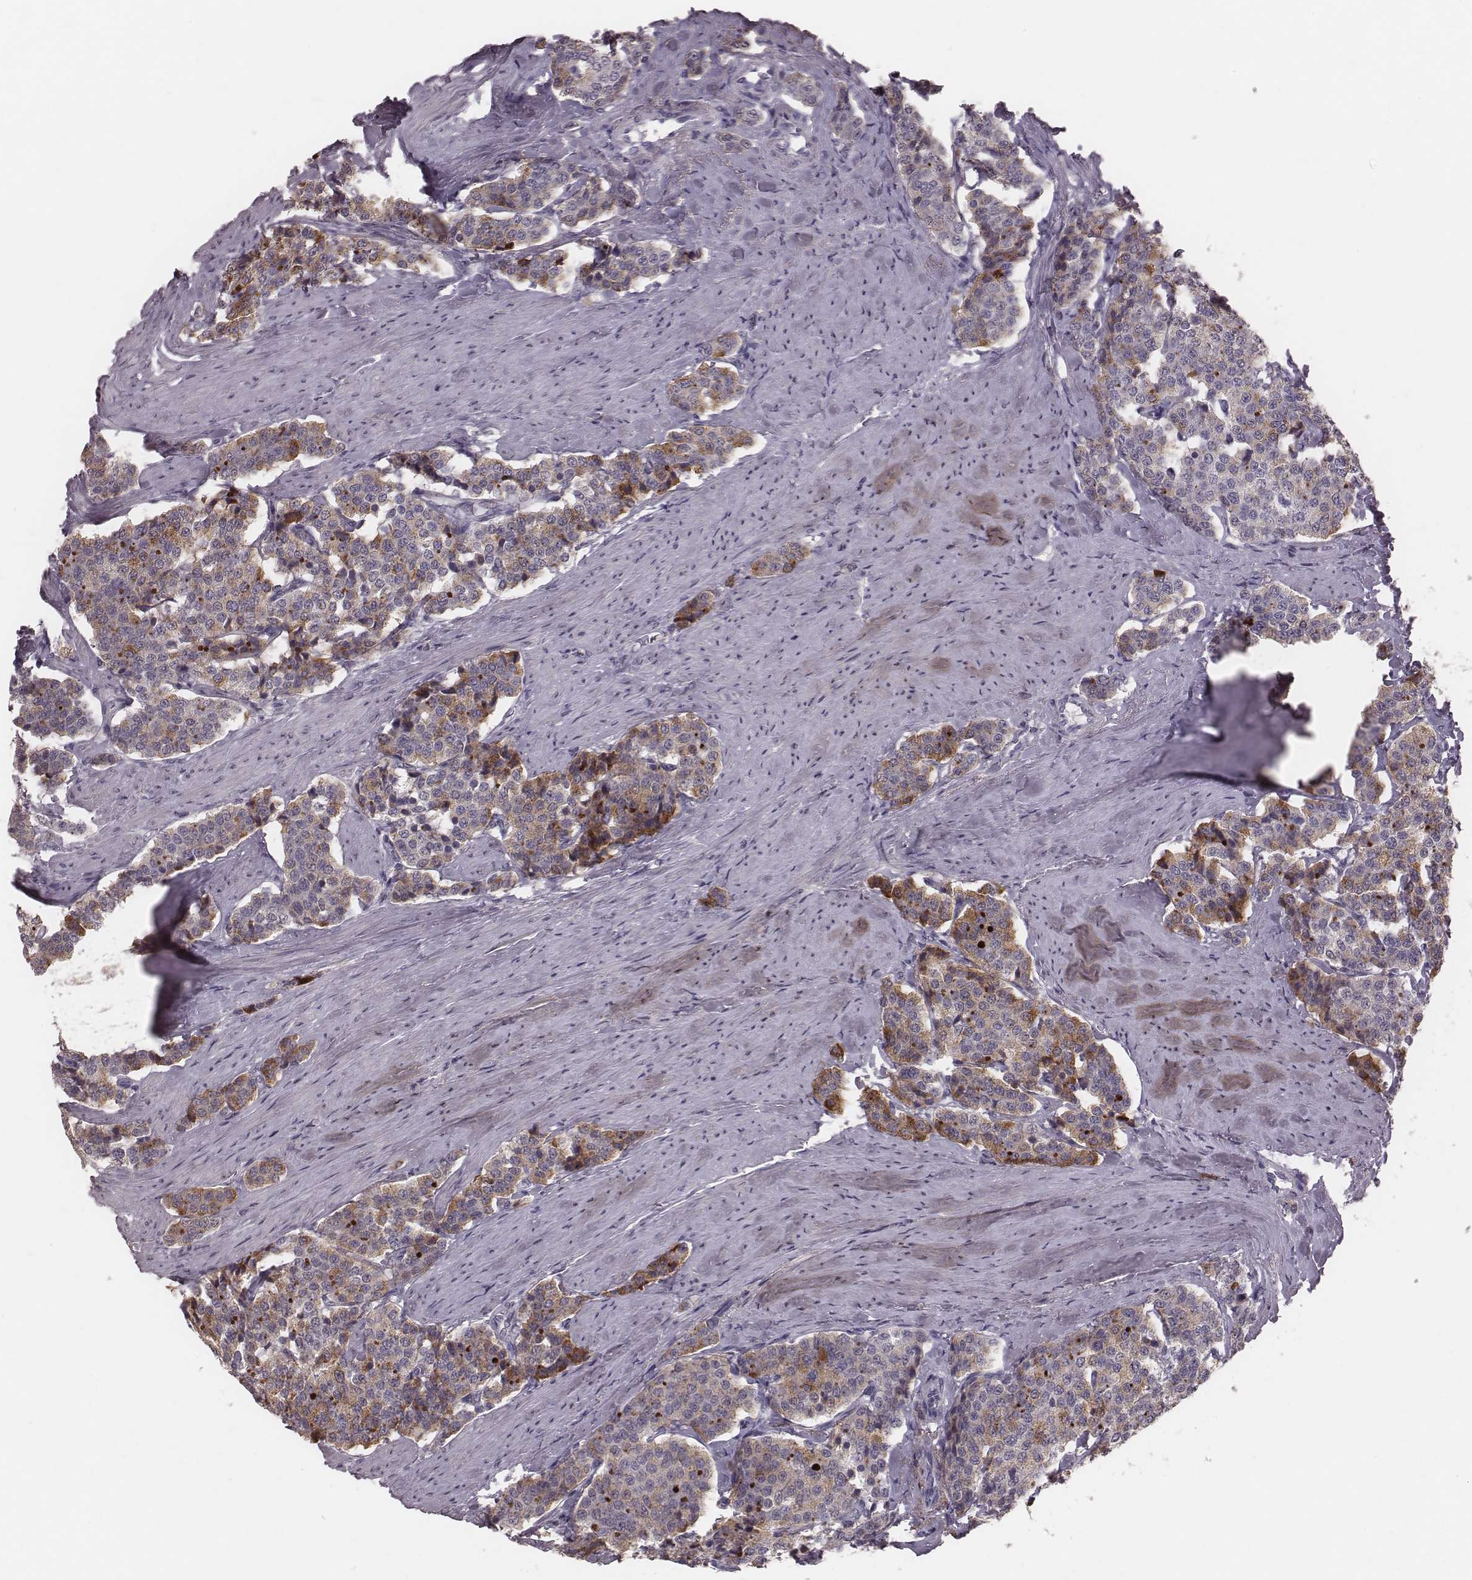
{"staining": {"intensity": "moderate", "quantity": "<25%", "location": "cytoplasmic/membranous"}, "tissue": "carcinoid", "cell_type": "Tumor cells", "image_type": "cancer", "snomed": [{"axis": "morphology", "description": "Carcinoid, malignant, NOS"}, {"axis": "topography", "description": "Small intestine"}], "caption": "Carcinoid (malignant) was stained to show a protein in brown. There is low levels of moderate cytoplasmic/membranous staining in about <25% of tumor cells.", "gene": "CFTR", "patient": {"sex": "female", "age": 58}}